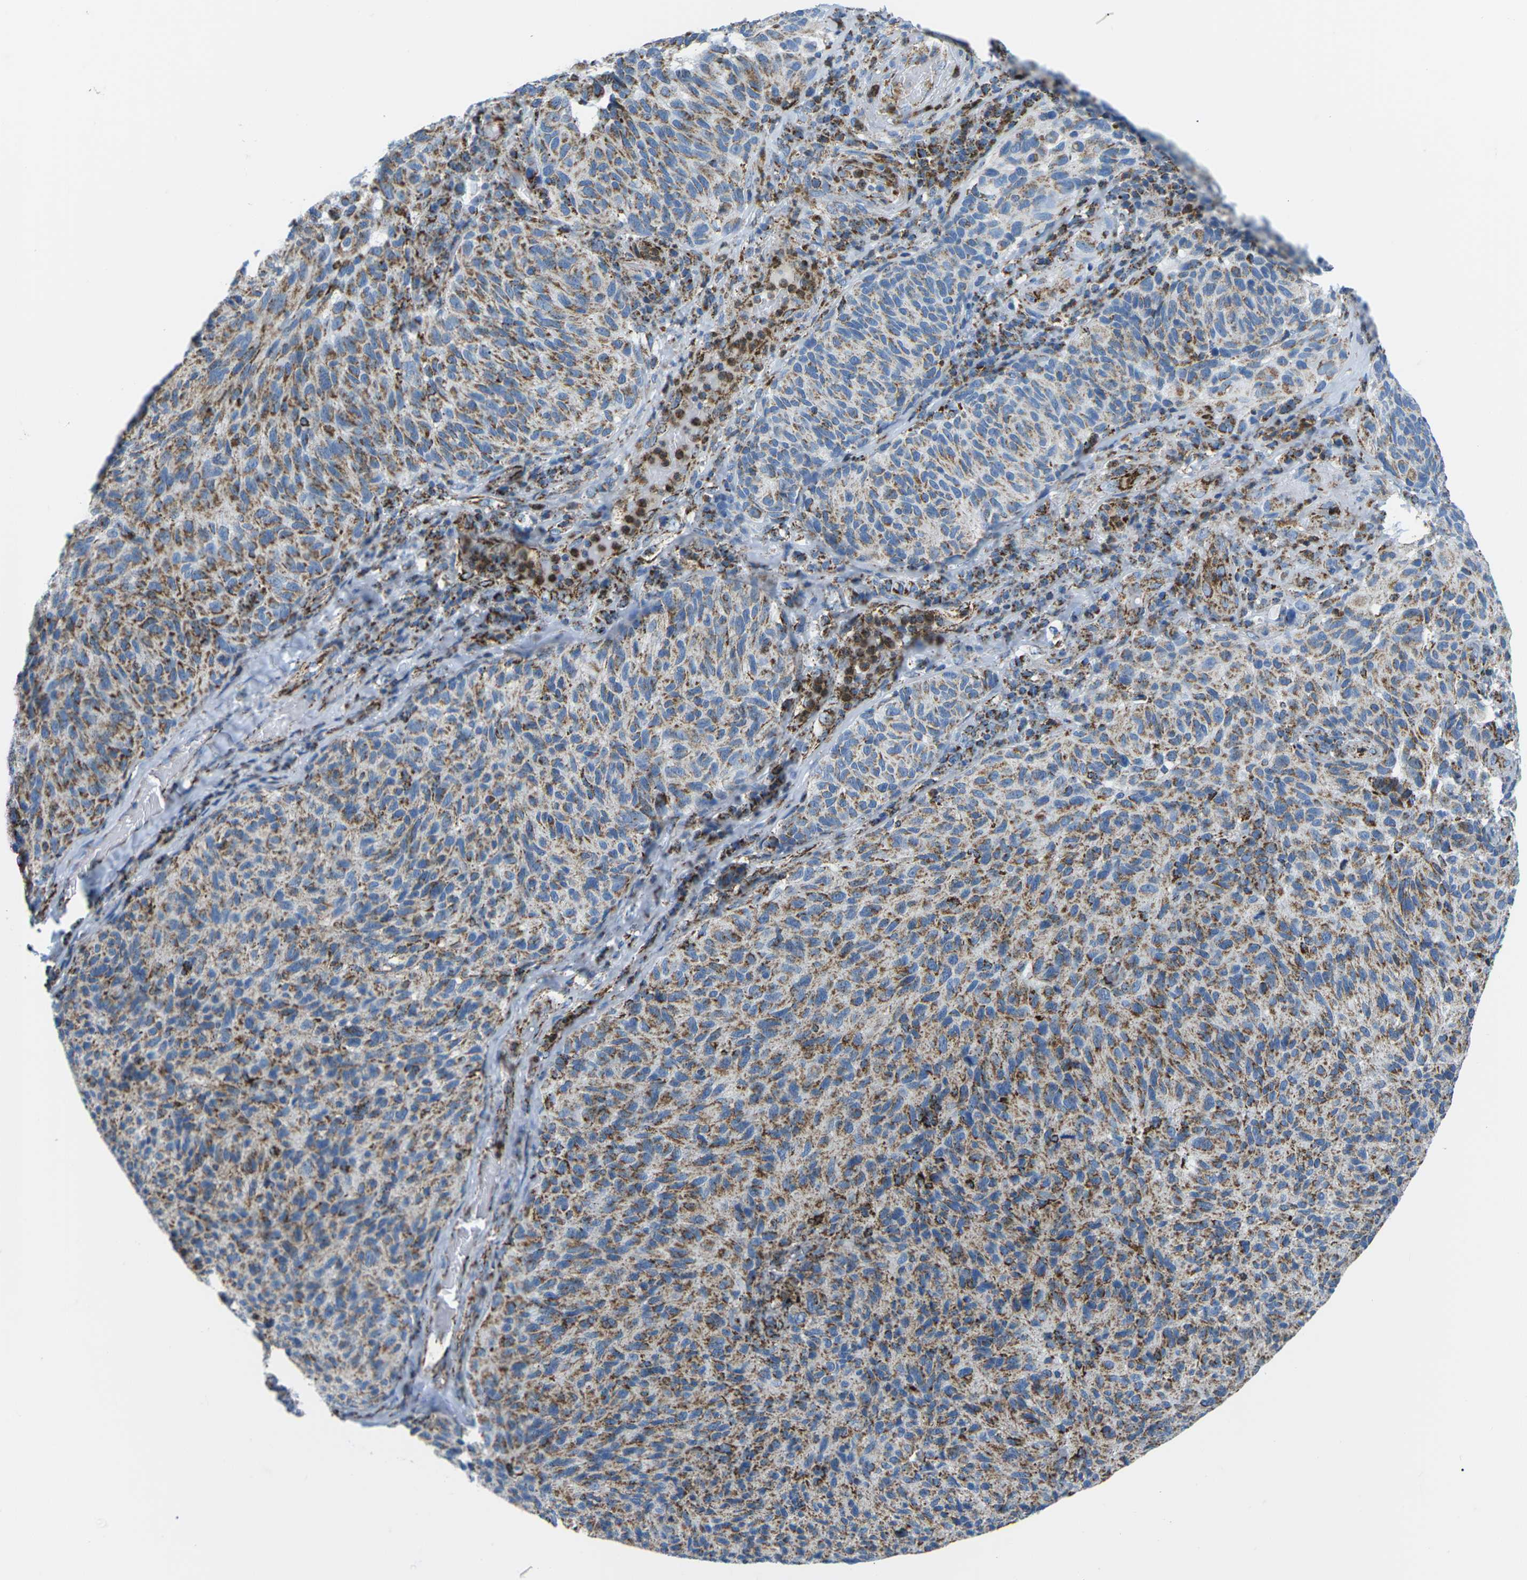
{"staining": {"intensity": "moderate", "quantity": ">75%", "location": "cytoplasmic/membranous"}, "tissue": "melanoma", "cell_type": "Tumor cells", "image_type": "cancer", "snomed": [{"axis": "morphology", "description": "Malignant melanoma, NOS"}, {"axis": "topography", "description": "Skin"}], "caption": "Human melanoma stained for a protein (brown) shows moderate cytoplasmic/membranous positive positivity in approximately >75% of tumor cells.", "gene": "COX6C", "patient": {"sex": "female", "age": 73}}